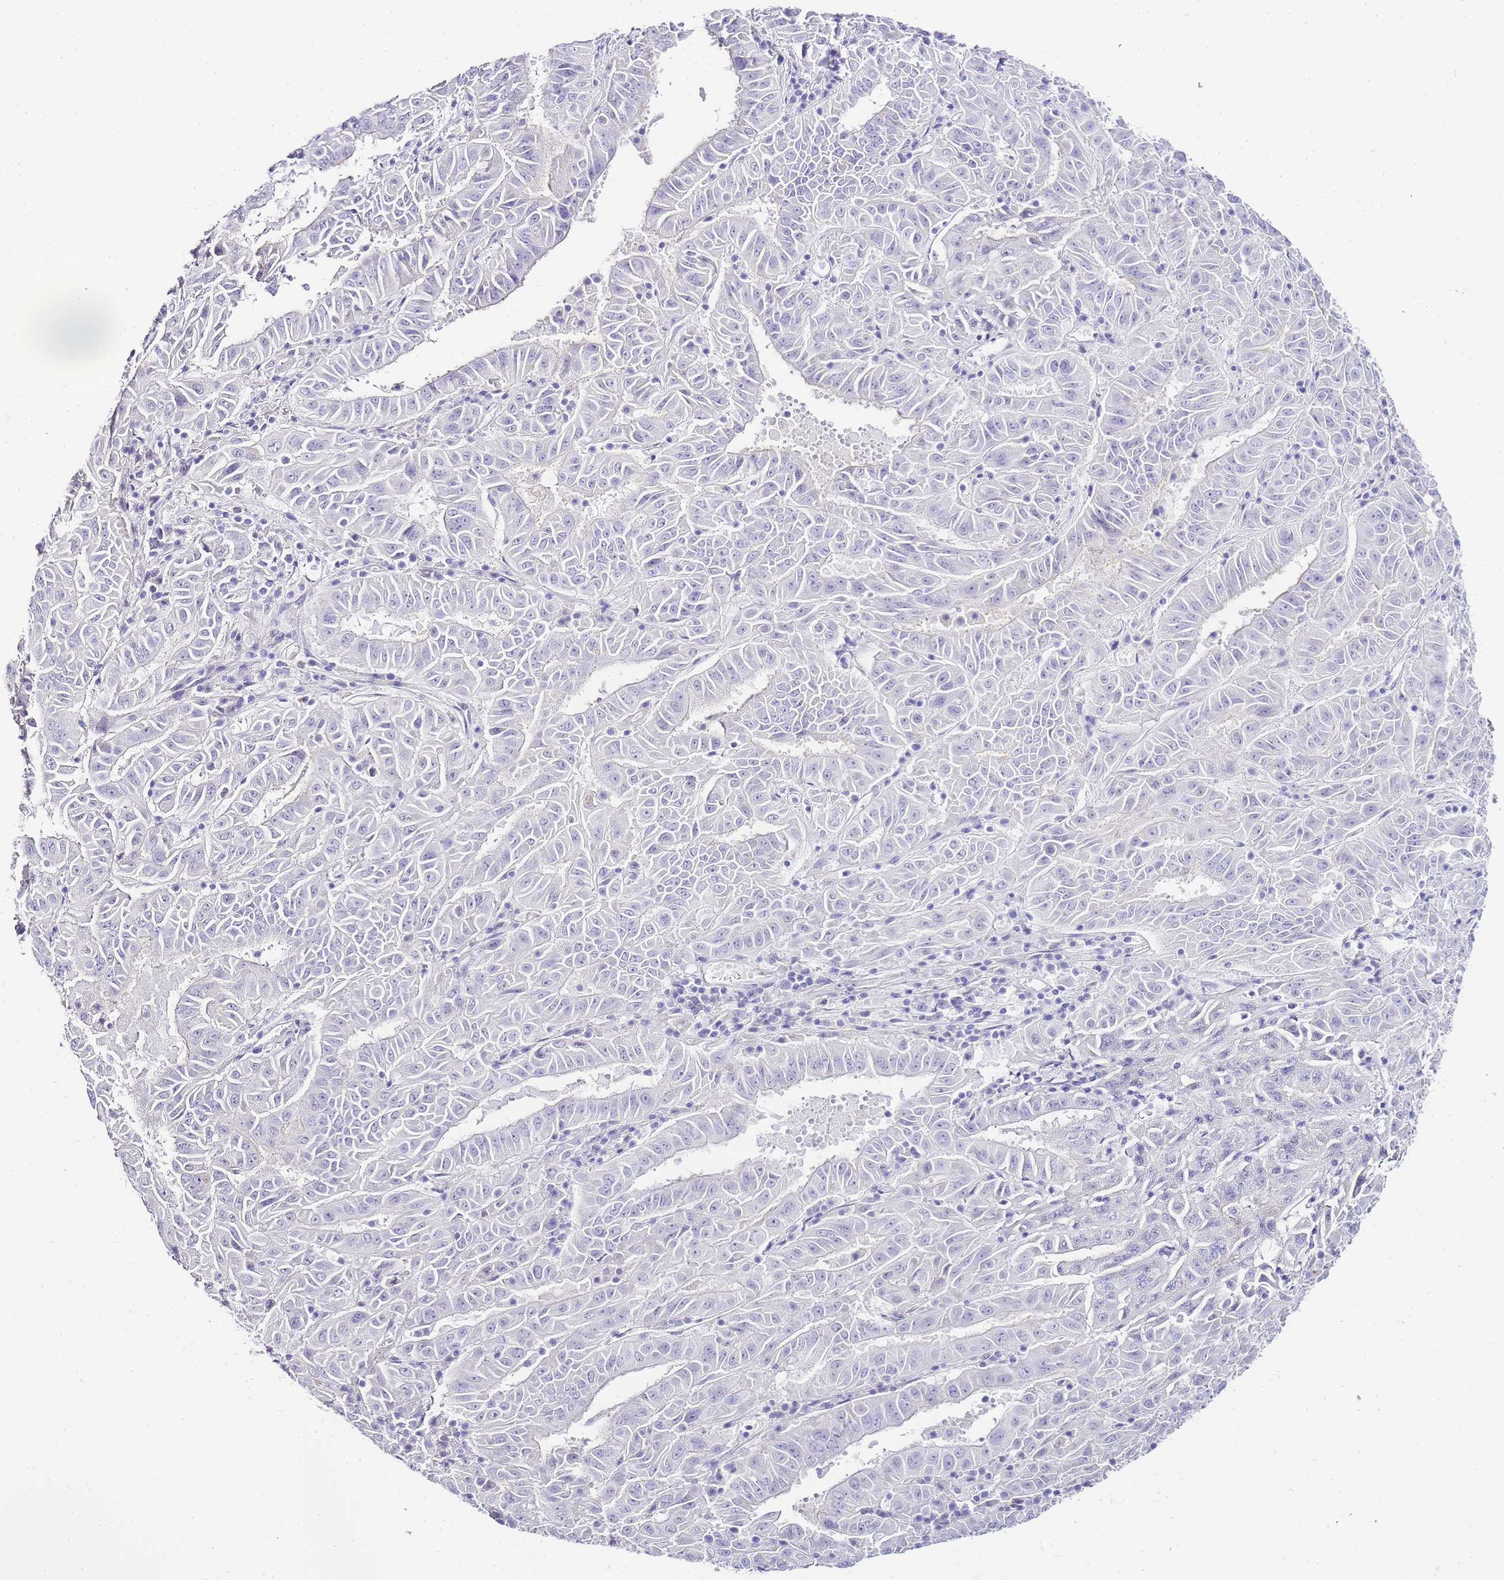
{"staining": {"intensity": "negative", "quantity": "none", "location": "none"}, "tissue": "pancreatic cancer", "cell_type": "Tumor cells", "image_type": "cancer", "snomed": [{"axis": "morphology", "description": "Adenocarcinoma, NOS"}, {"axis": "topography", "description": "Pancreas"}], "caption": "Pancreatic adenocarcinoma was stained to show a protein in brown. There is no significant staining in tumor cells.", "gene": "DPP4", "patient": {"sex": "male", "age": 63}}